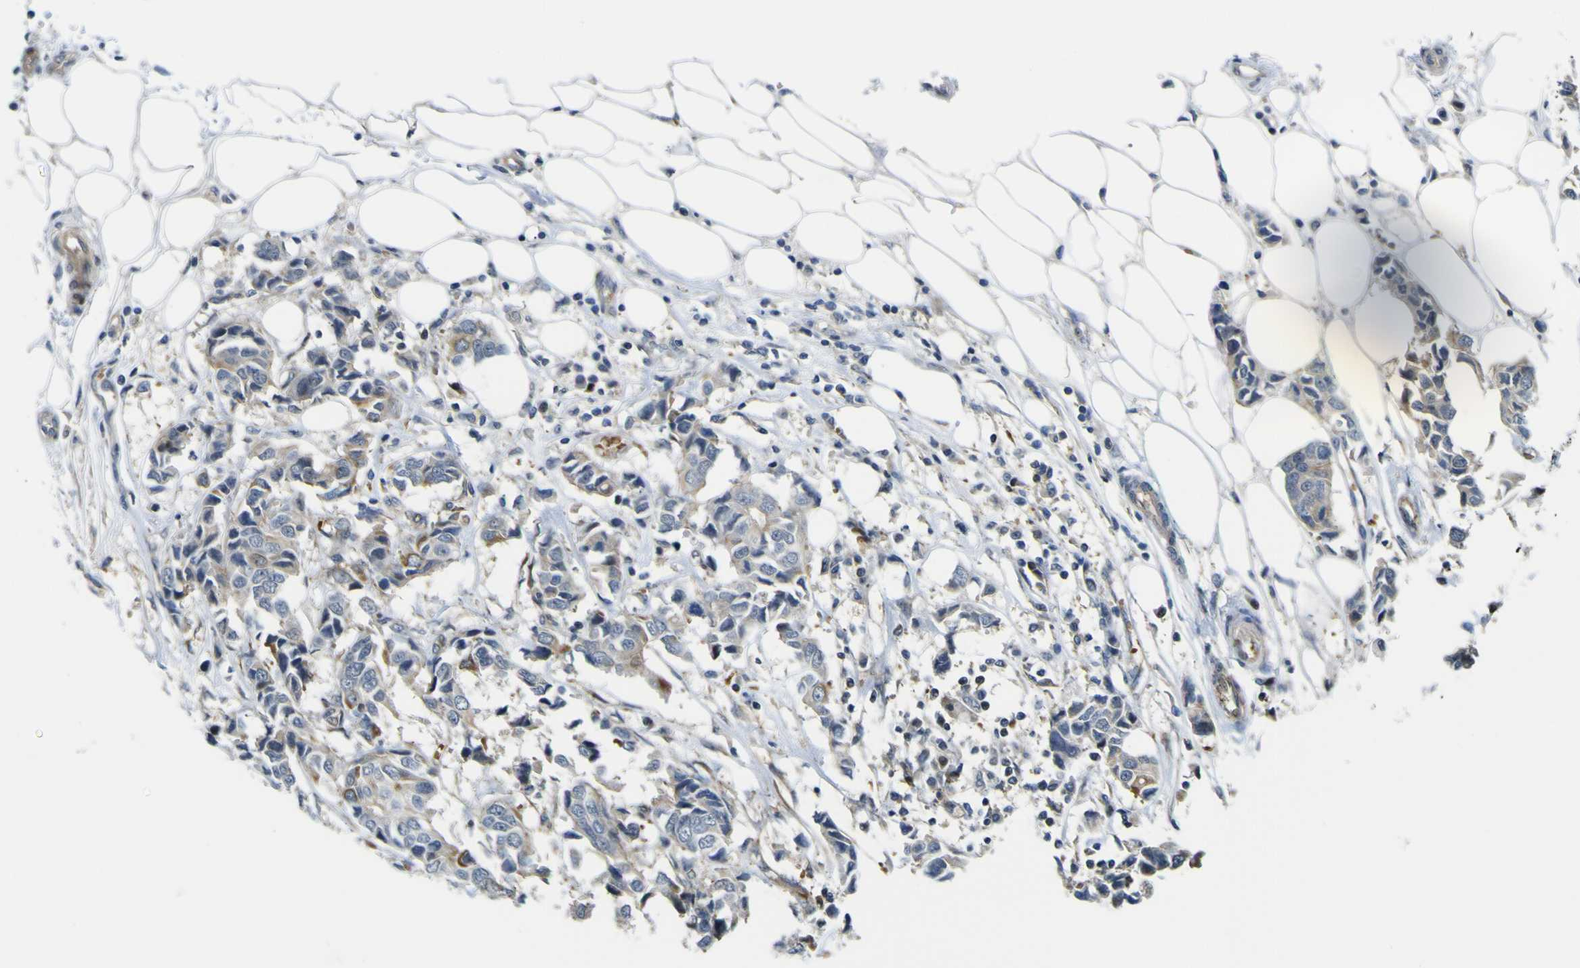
{"staining": {"intensity": "moderate", "quantity": "25%-75%", "location": "cytoplasmic/membranous"}, "tissue": "breast cancer", "cell_type": "Tumor cells", "image_type": "cancer", "snomed": [{"axis": "morphology", "description": "Duct carcinoma"}, {"axis": "topography", "description": "Breast"}], "caption": "Approximately 25%-75% of tumor cells in human breast cancer (infiltrating ductal carcinoma) exhibit moderate cytoplasmic/membranous protein staining as visualized by brown immunohistochemical staining.", "gene": "KDM7A", "patient": {"sex": "female", "age": 80}}